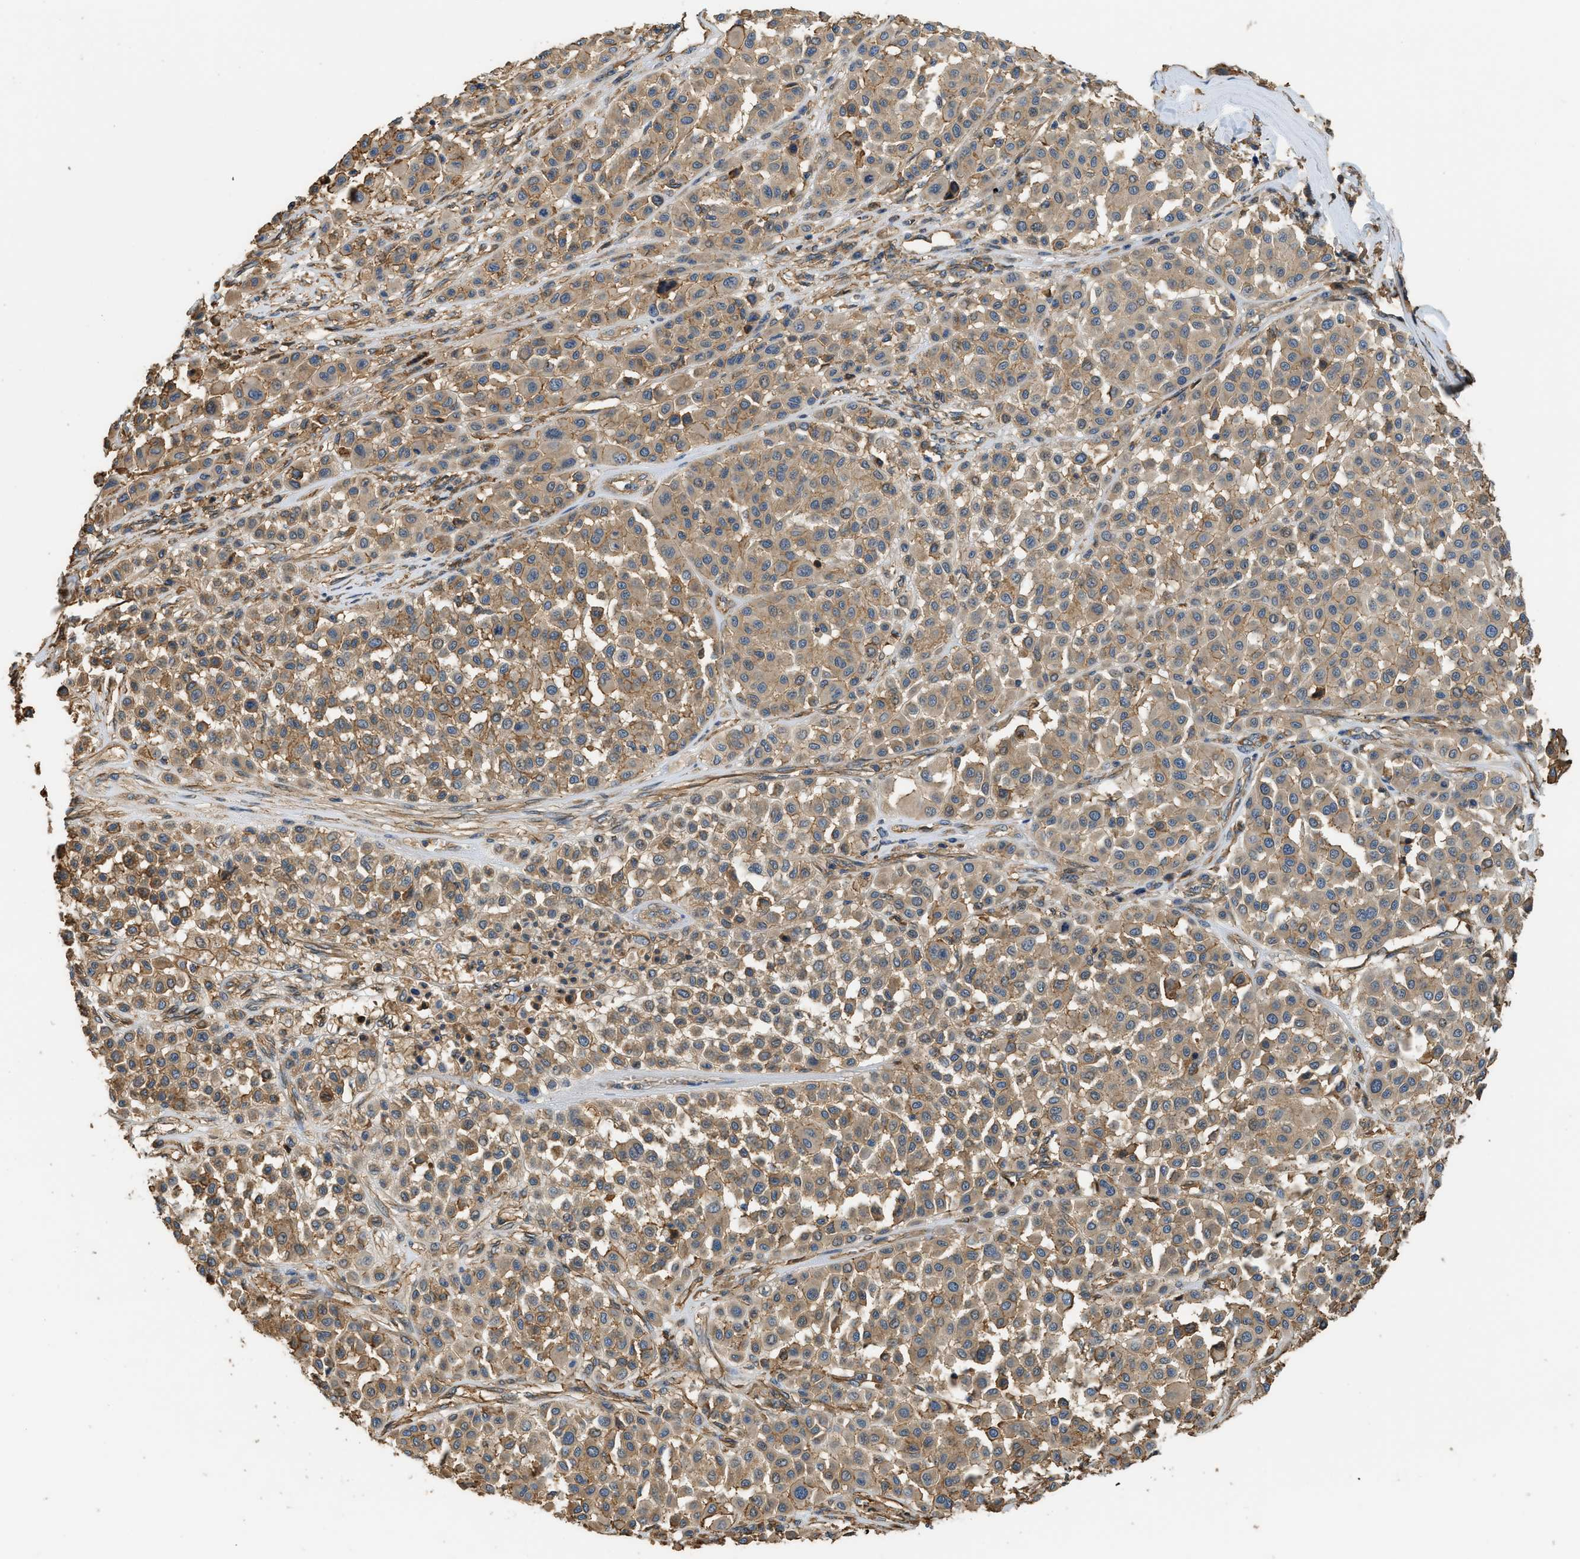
{"staining": {"intensity": "moderate", "quantity": ">75%", "location": "cytoplasmic/membranous"}, "tissue": "melanoma", "cell_type": "Tumor cells", "image_type": "cancer", "snomed": [{"axis": "morphology", "description": "Malignant melanoma, Metastatic site"}, {"axis": "topography", "description": "Soft tissue"}], "caption": "A histopathology image of human malignant melanoma (metastatic site) stained for a protein demonstrates moderate cytoplasmic/membranous brown staining in tumor cells. (DAB (3,3'-diaminobenzidine) = brown stain, brightfield microscopy at high magnification).", "gene": "DDHD2", "patient": {"sex": "male", "age": 41}}